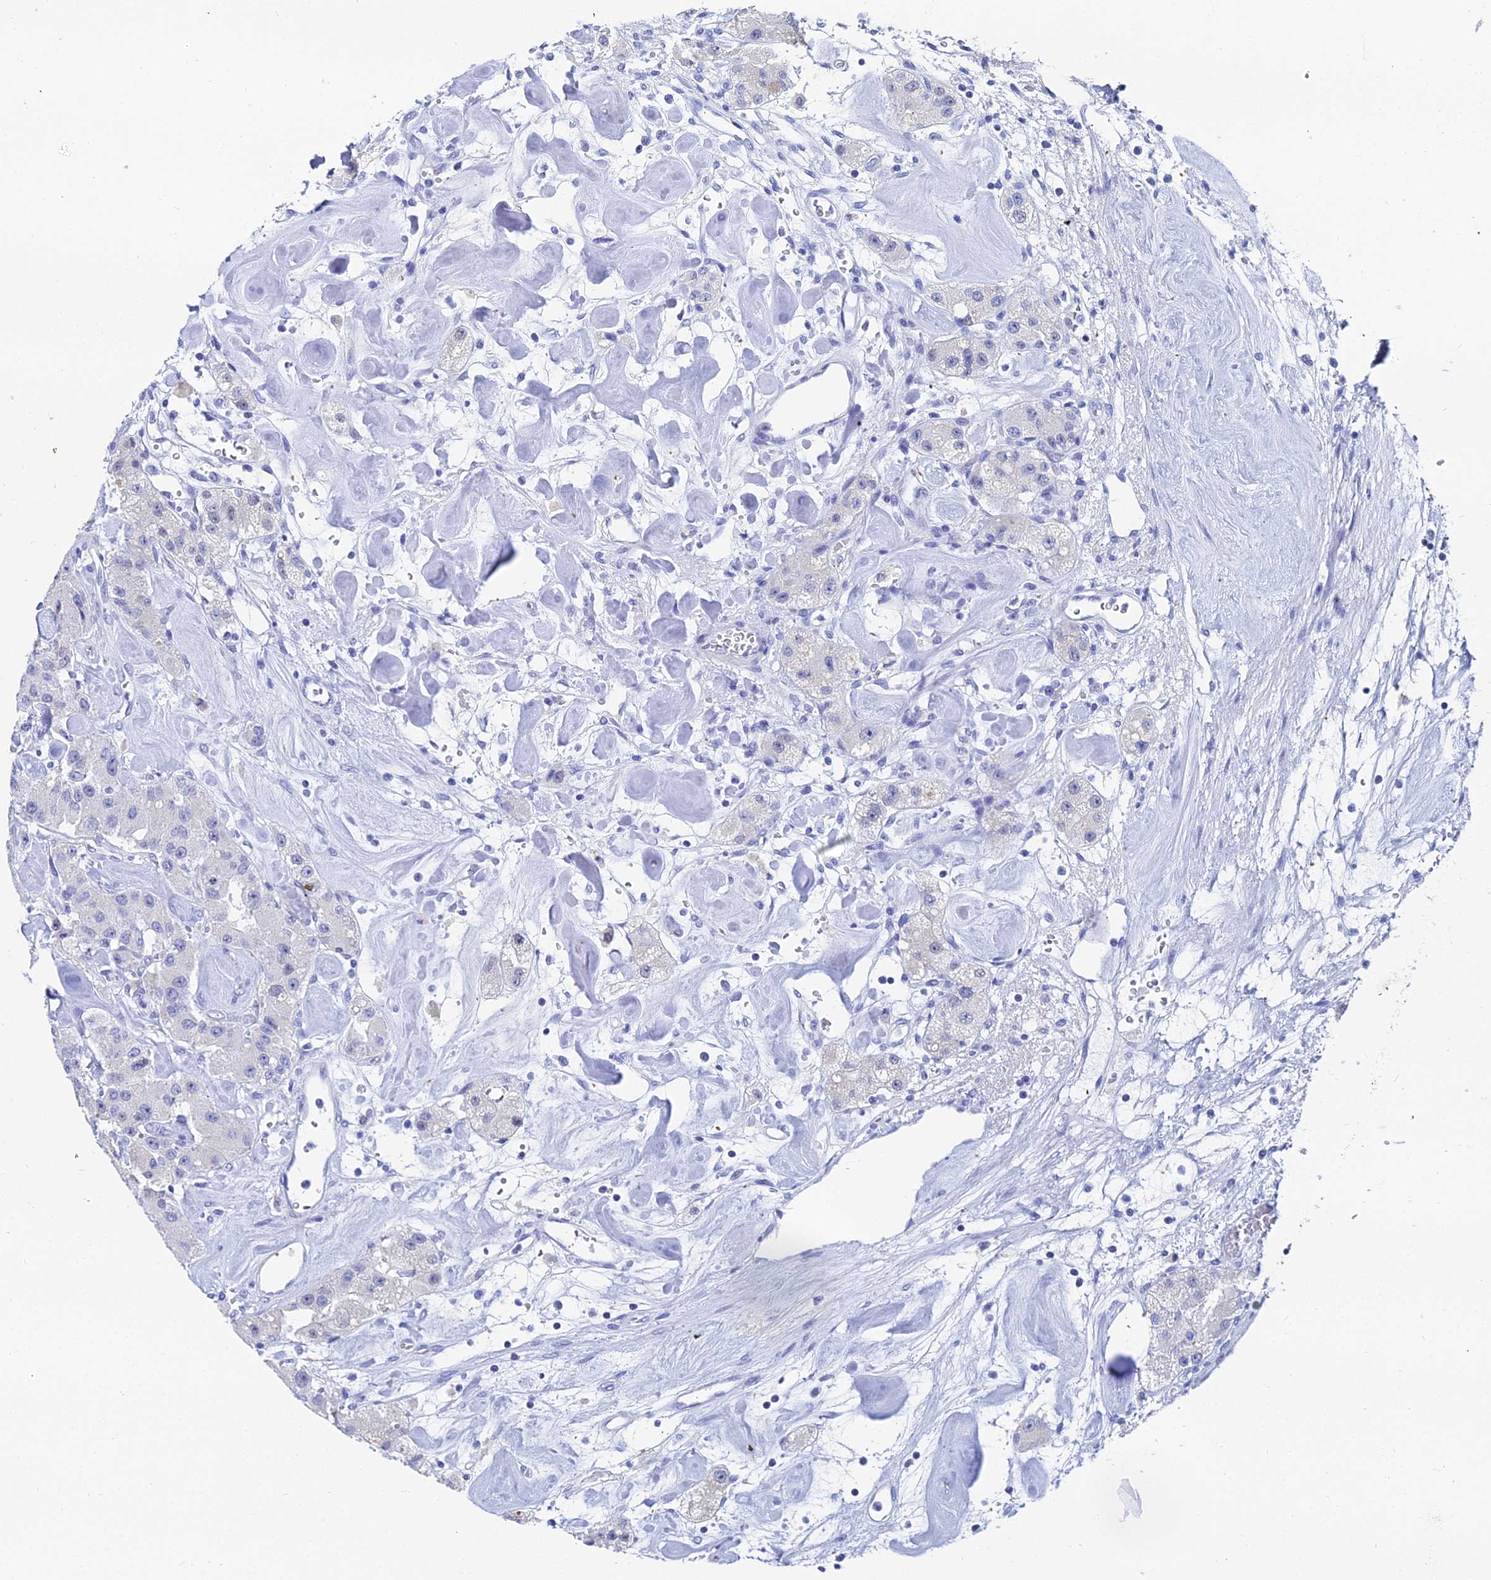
{"staining": {"intensity": "negative", "quantity": "none", "location": "none"}, "tissue": "carcinoid", "cell_type": "Tumor cells", "image_type": "cancer", "snomed": [{"axis": "morphology", "description": "Carcinoid, malignant, NOS"}, {"axis": "topography", "description": "Pancreas"}], "caption": "Malignant carcinoid stained for a protein using immunohistochemistry (IHC) reveals no positivity tumor cells.", "gene": "OCM", "patient": {"sex": "male", "age": 41}}